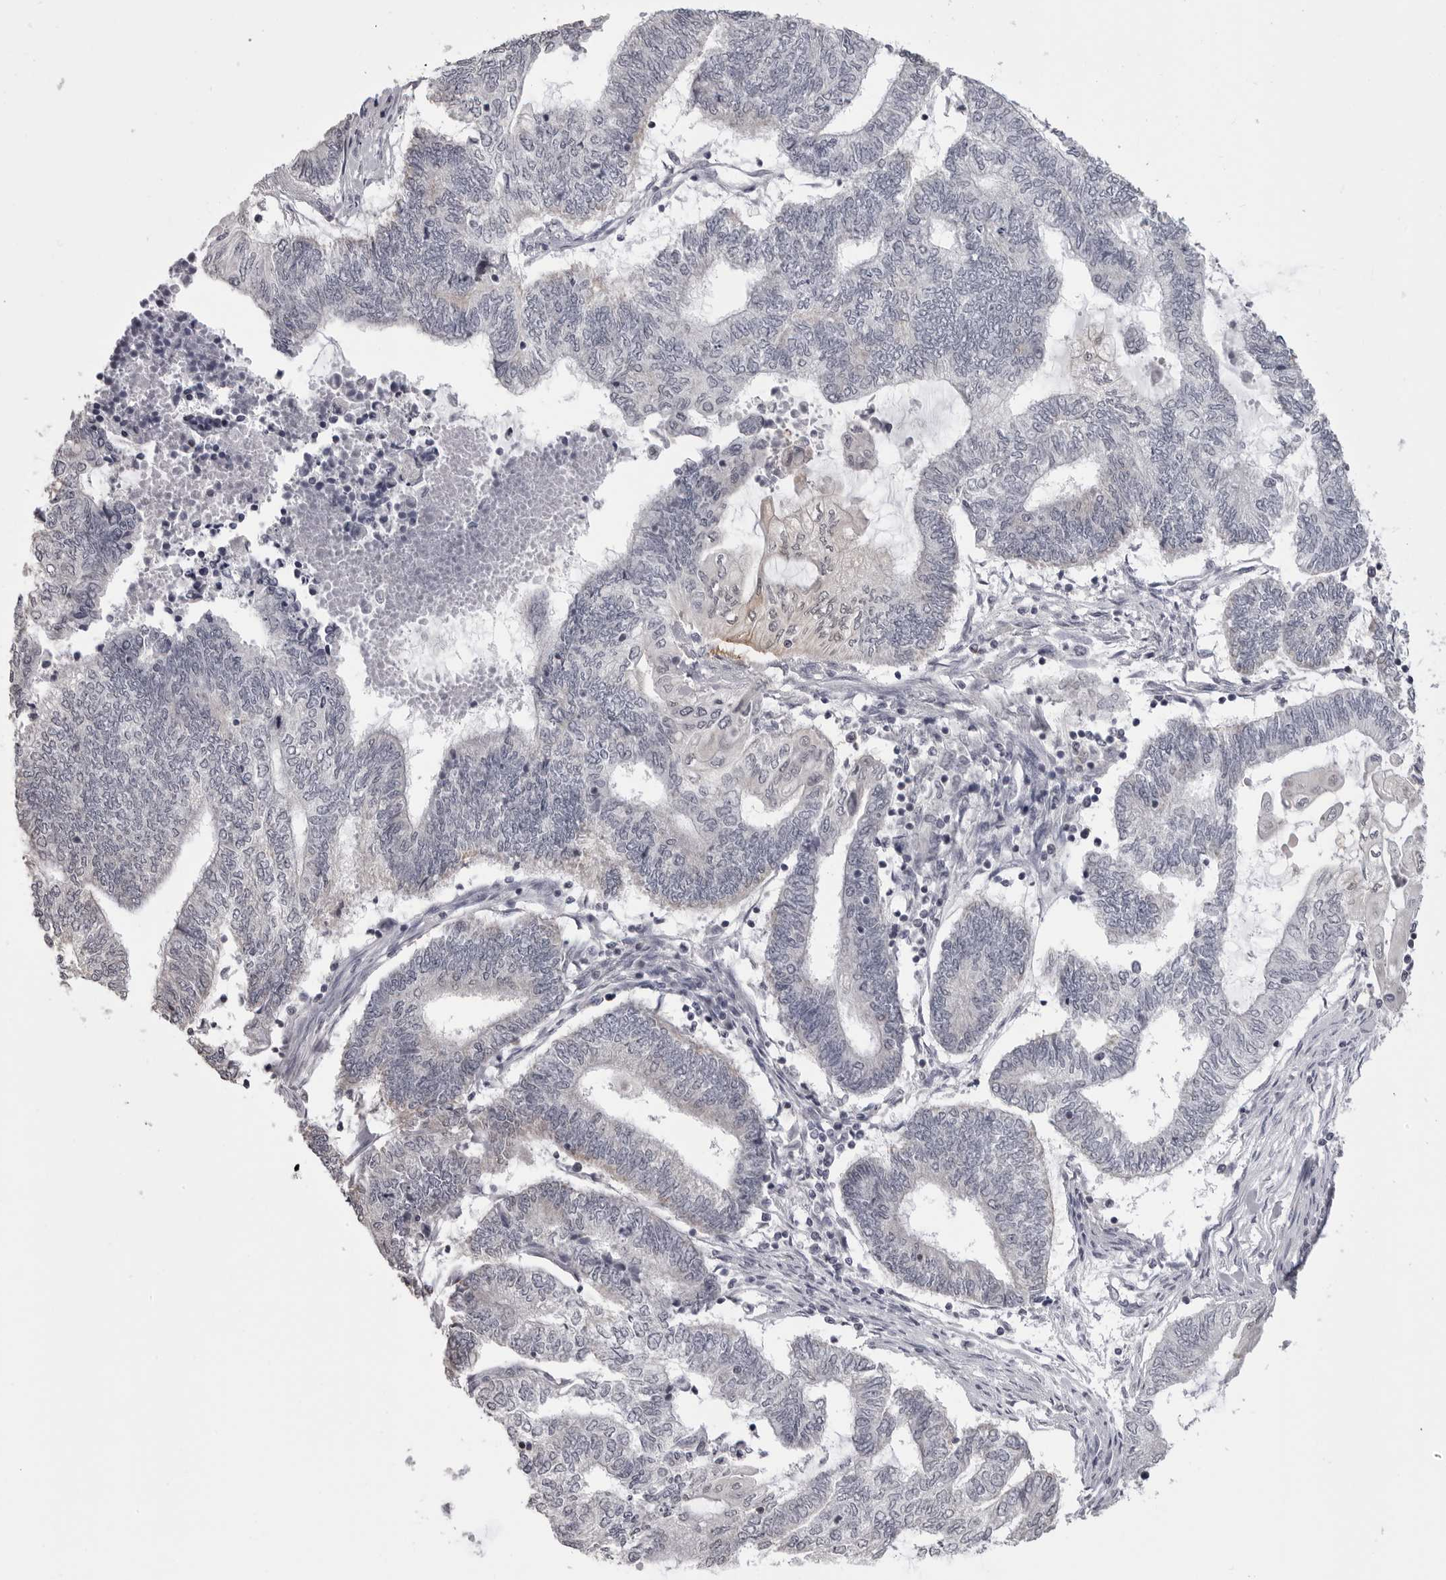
{"staining": {"intensity": "negative", "quantity": "none", "location": "none"}, "tissue": "endometrial cancer", "cell_type": "Tumor cells", "image_type": "cancer", "snomed": [{"axis": "morphology", "description": "Adenocarcinoma, NOS"}, {"axis": "topography", "description": "Uterus"}, {"axis": "topography", "description": "Endometrium"}], "caption": "An immunohistochemistry (IHC) photomicrograph of endometrial cancer (adenocarcinoma) is shown. There is no staining in tumor cells of endometrial cancer (adenocarcinoma).", "gene": "GPN2", "patient": {"sex": "female", "age": 70}}